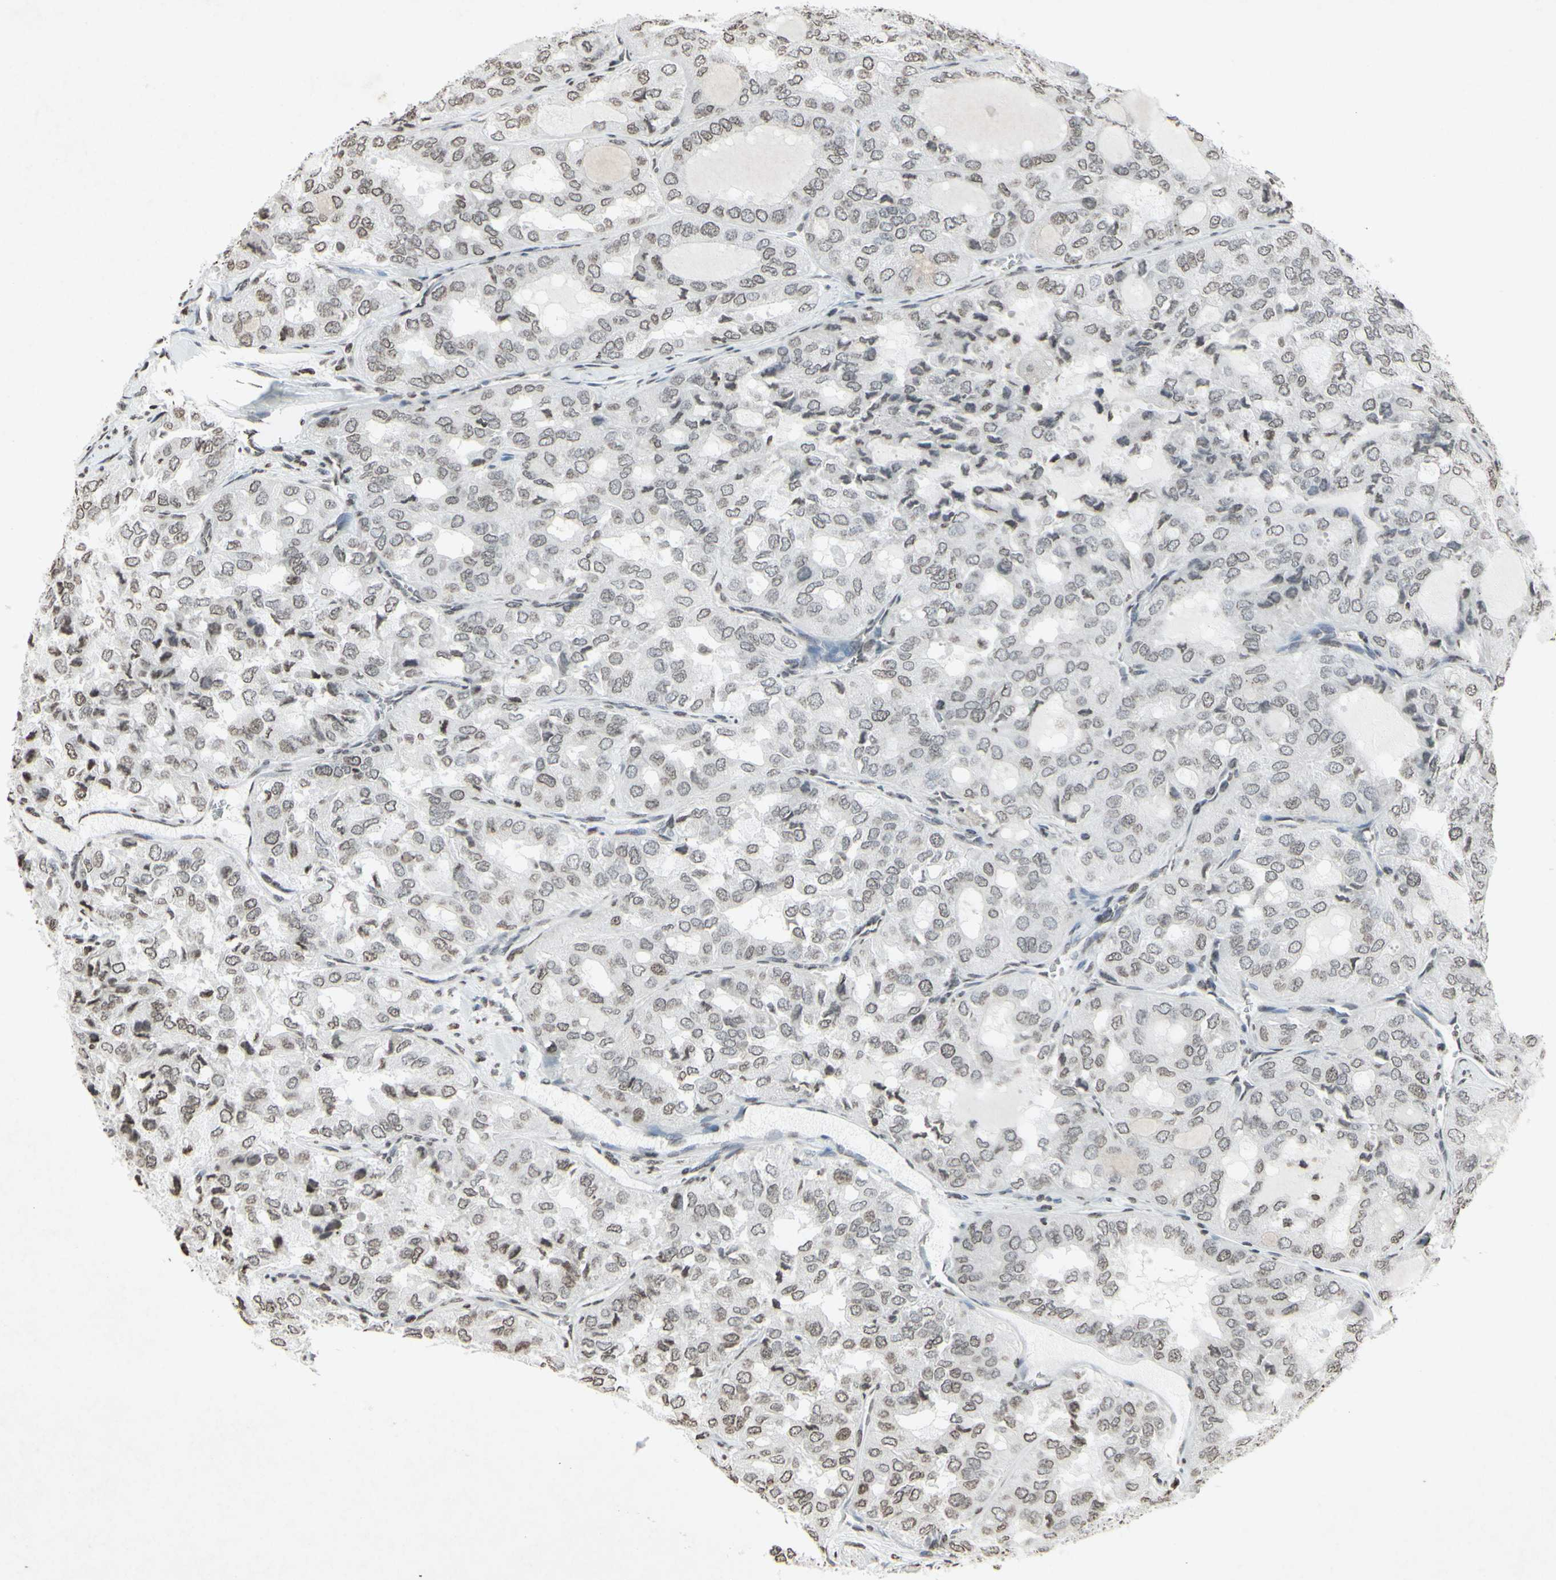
{"staining": {"intensity": "weak", "quantity": "25%-75%", "location": "cytoplasmic/membranous"}, "tissue": "thyroid cancer", "cell_type": "Tumor cells", "image_type": "cancer", "snomed": [{"axis": "morphology", "description": "Follicular adenoma carcinoma, NOS"}, {"axis": "topography", "description": "Thyroid gland"}], "caption": "Immunohistochemistry (IHC) staining of thyroid cancer, which demonstrates low levels of weak cytoplasmic/membranous expression in about 25%-75% of tumor cells indicating weak cytoplasmic/membranous protein positivity. The staining was performed using DAB (3,3'-diaminobenzidine) (brown) for protein detection and nuclei were counterstained in hematoxylin (blue).", "gene": "CD79B", "patient": {"sex": "male", "age": 75}}